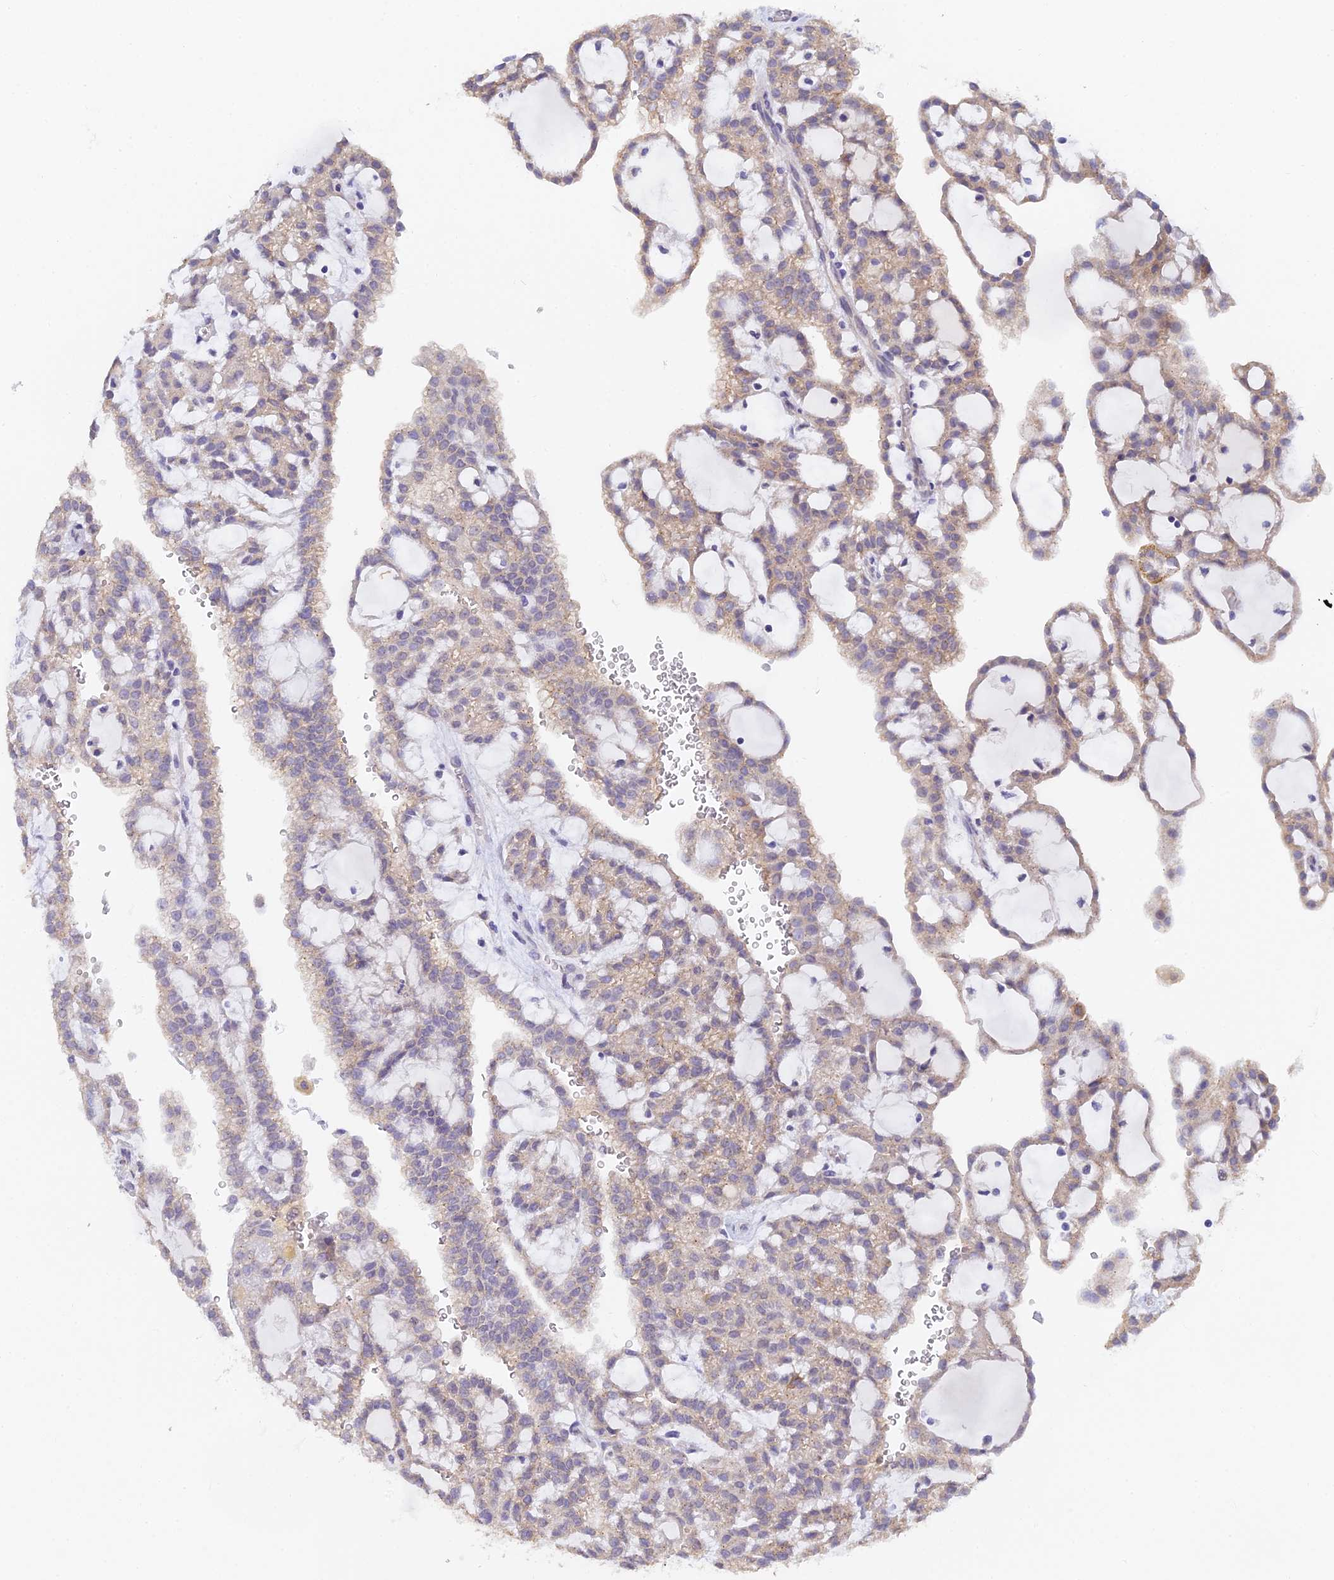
{"staining": {"intensity": "weak", "quantity": ">75%", "location": "cytoplasmic/membranous"}, "tissue": "renal cancer", "cell_type": "Tumor cells", "image_type": "cancer", "snomed": [{"axis": "morphology", "description": "Adenocarcinoma, NOS"}, {"axis": "topography", "description": "Kidney"}], "caption": "Human renal cancer stained for a protein (brown) displays weak cytoplasmic/membranous positive positivity in about >75% of tumor cells.", "gene": "HOXB1", "patient": {"sex": "male", "age": 63}}